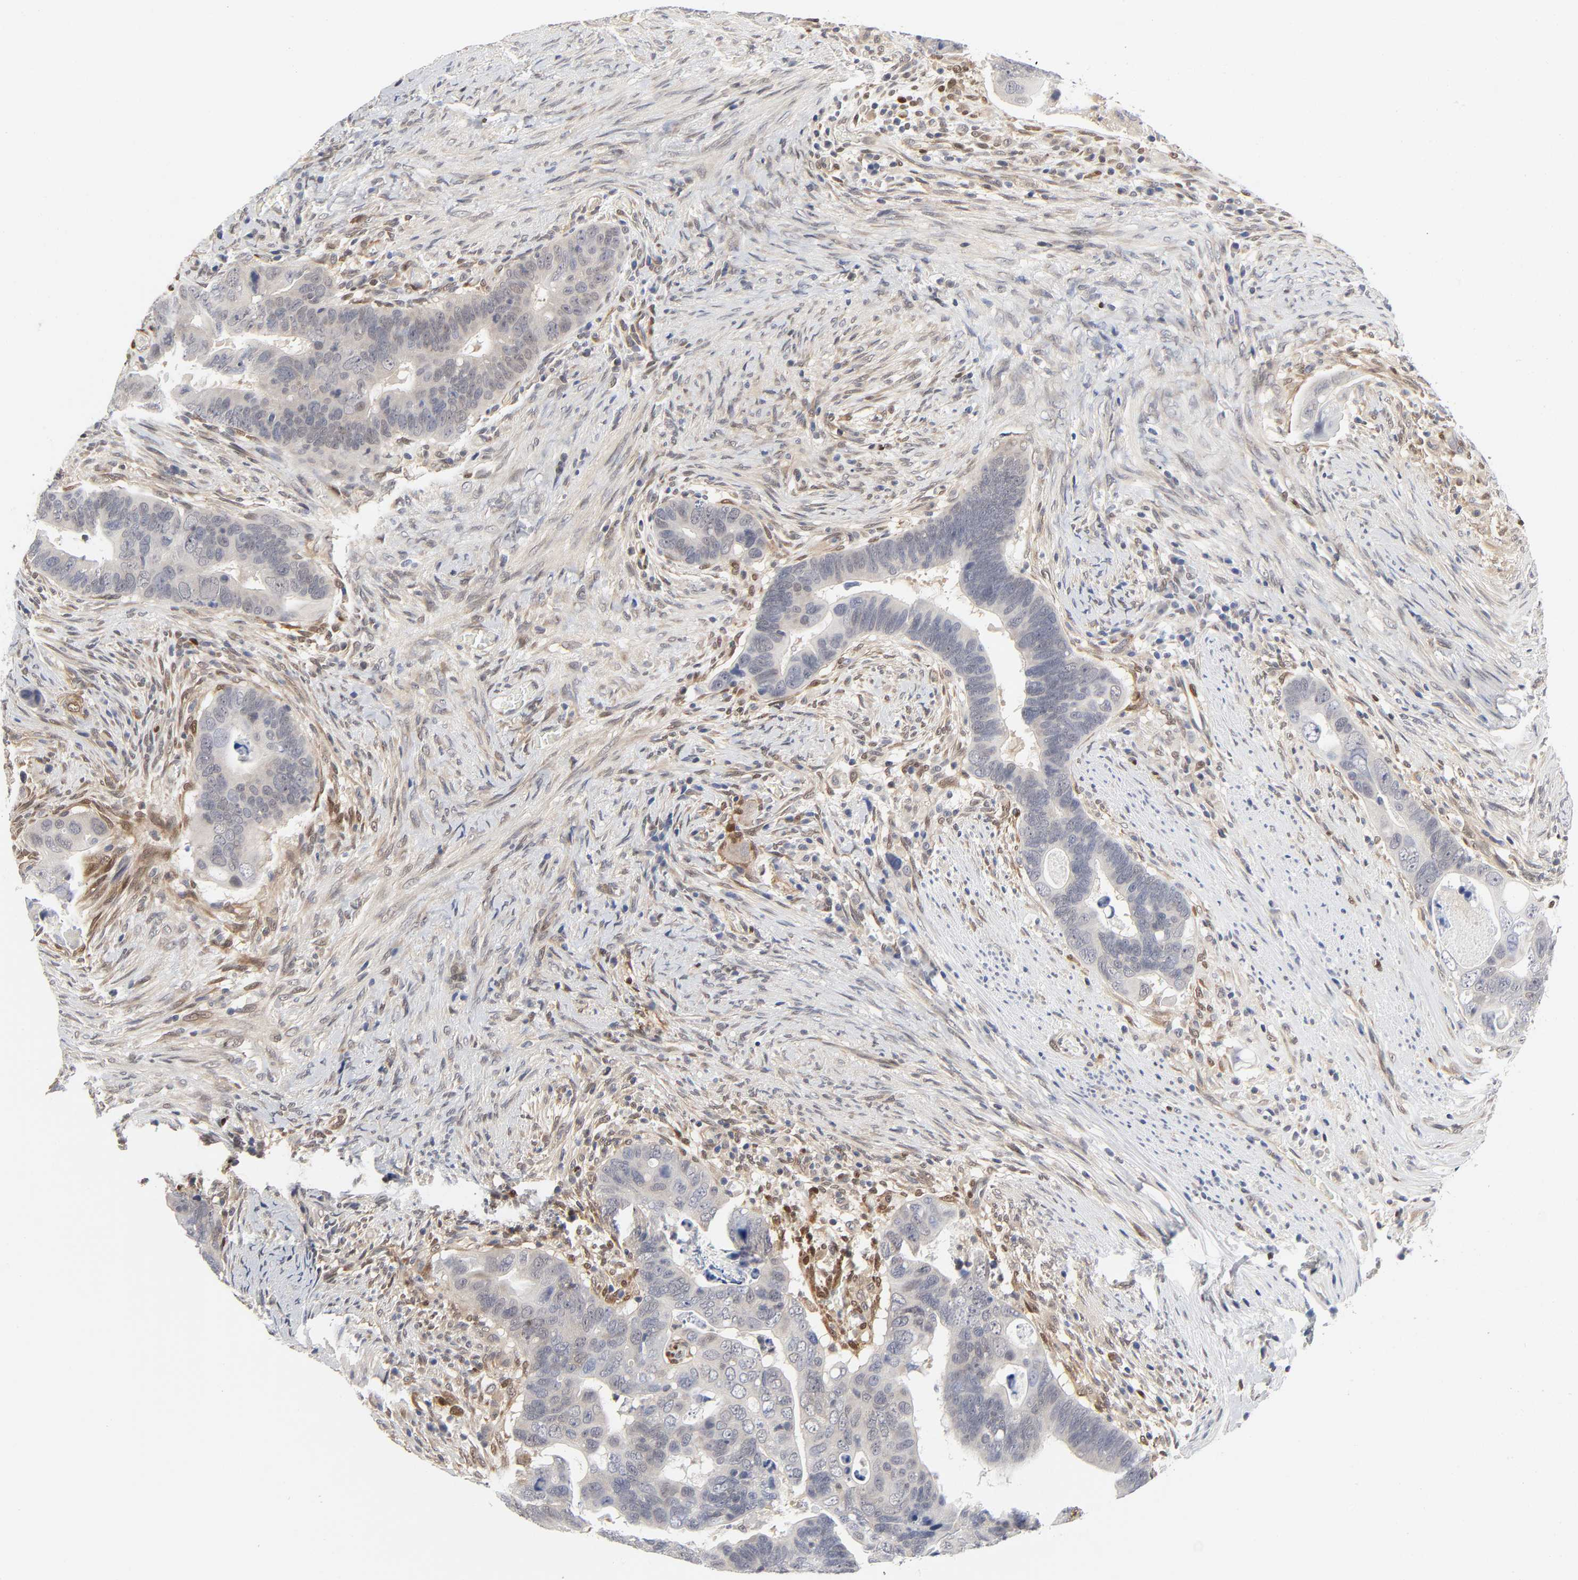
{"staining": {"intensity": "negative", "quantity": "none", "location": "none"}, "tissue": "colorectal cancer", "cell_type": "Tumor cells", "image_type": "cancer", "snomed": [{"axis": "morphology", "description": "Adenocarcinoma, NOS"}, {"axis": "topography", "description": "Rectum"}], "caption": "IHC photomicrograph of neoplastic tissue: human adenocarcinoma (colorectal) stained with DAB shows no significant protein staining in tumor cells.", "gene": "PTEN", "patient": {"sex": "male", "age": 53}}